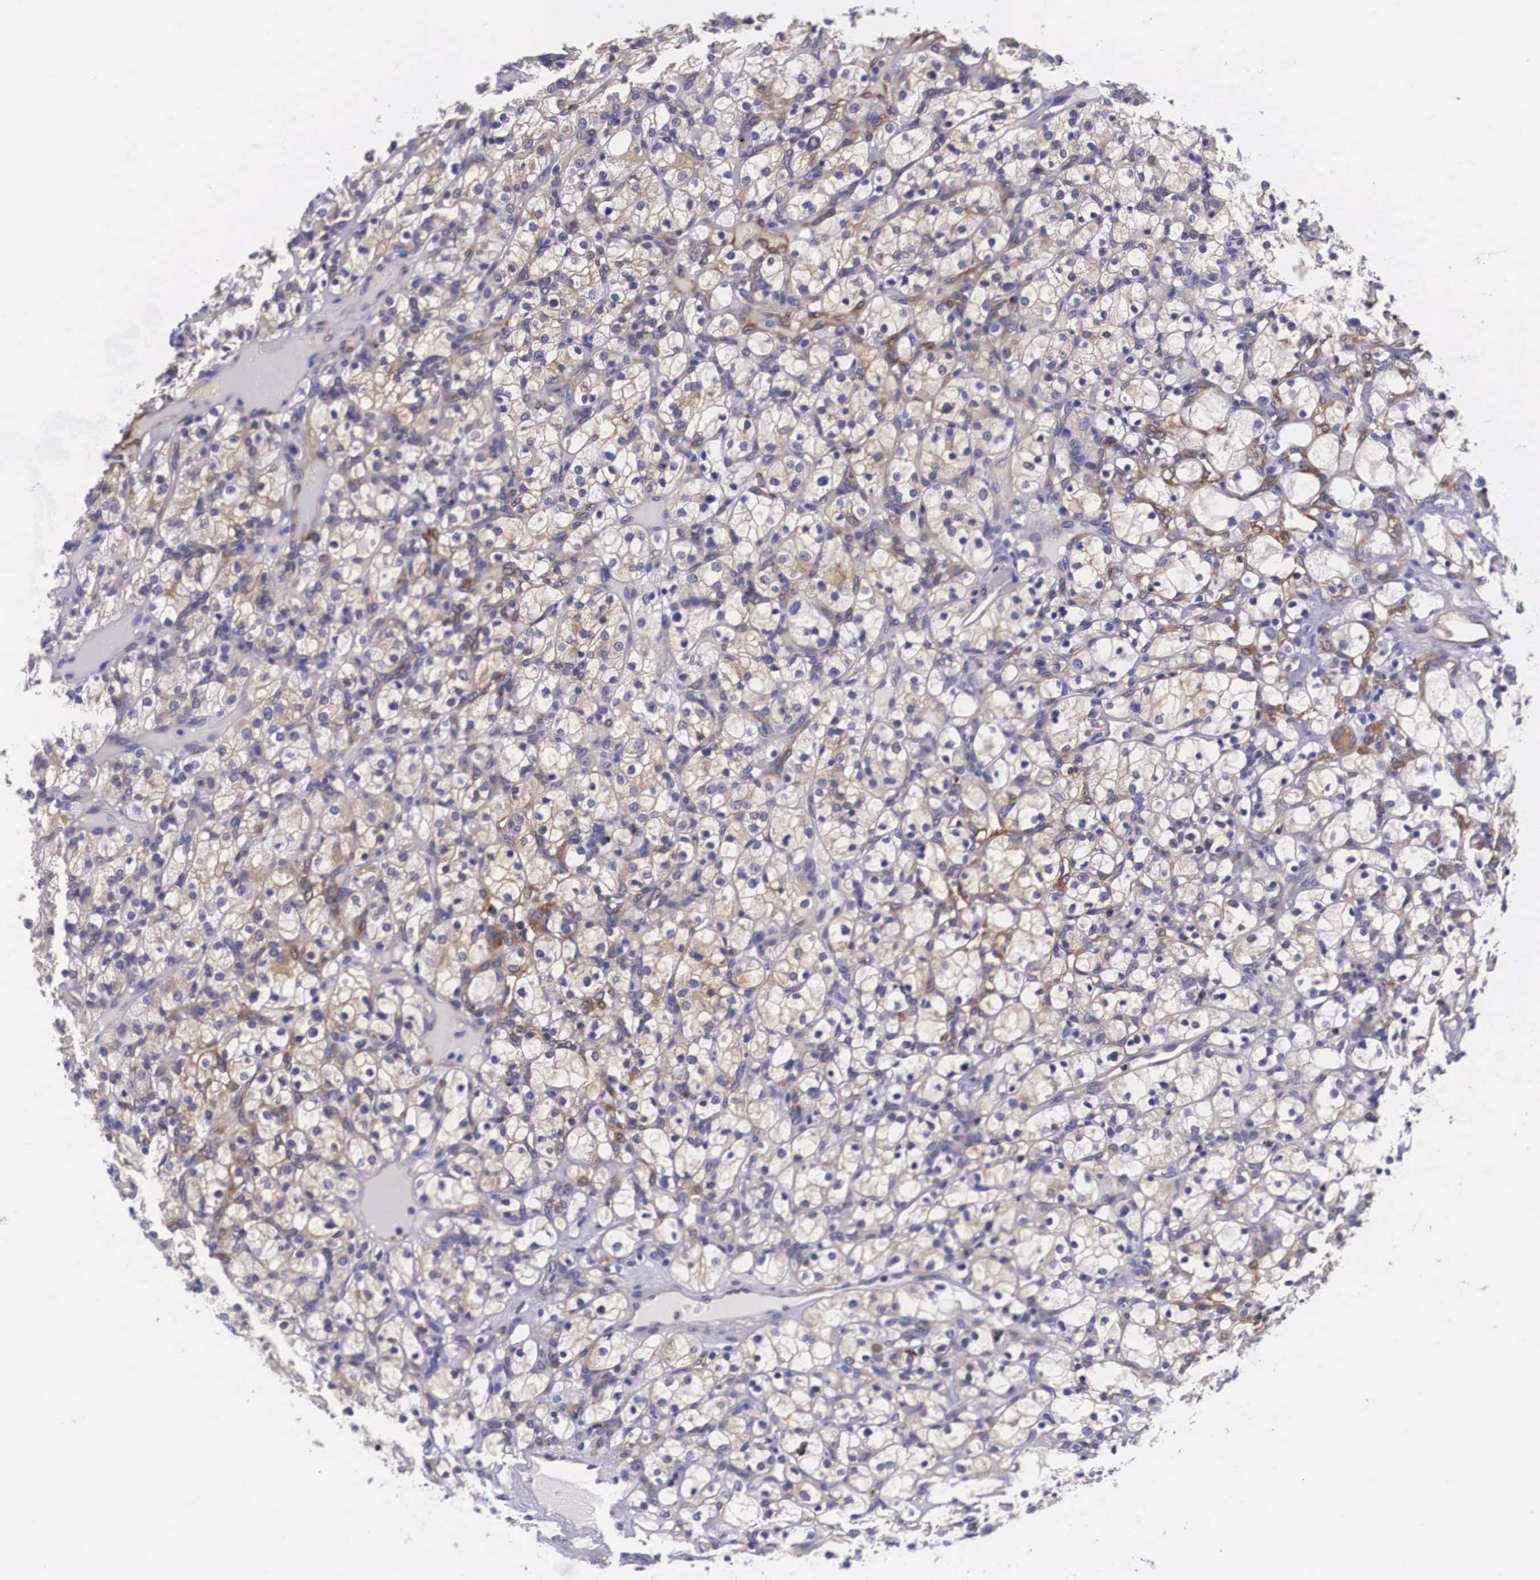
{"staining": {"intensity": "weak", "quantity": "<25%", "location": "cytoplasmic/membranous"}, "tissue": "renal cancer", "cell_type": "Tumor cells", "image_type": "cancer", "snomed": [{"axis": "morphology", "description": "Adenocarcinoma, NOS"}, {"axis": "topography", "description": "Kidney"}], "caption": "Immunohistochemical staining of renal adenocarcinoma displays no significant staining in tumor cells.", "gene": "BCAR1", "patient": {"sex": "female", "age": 83}}